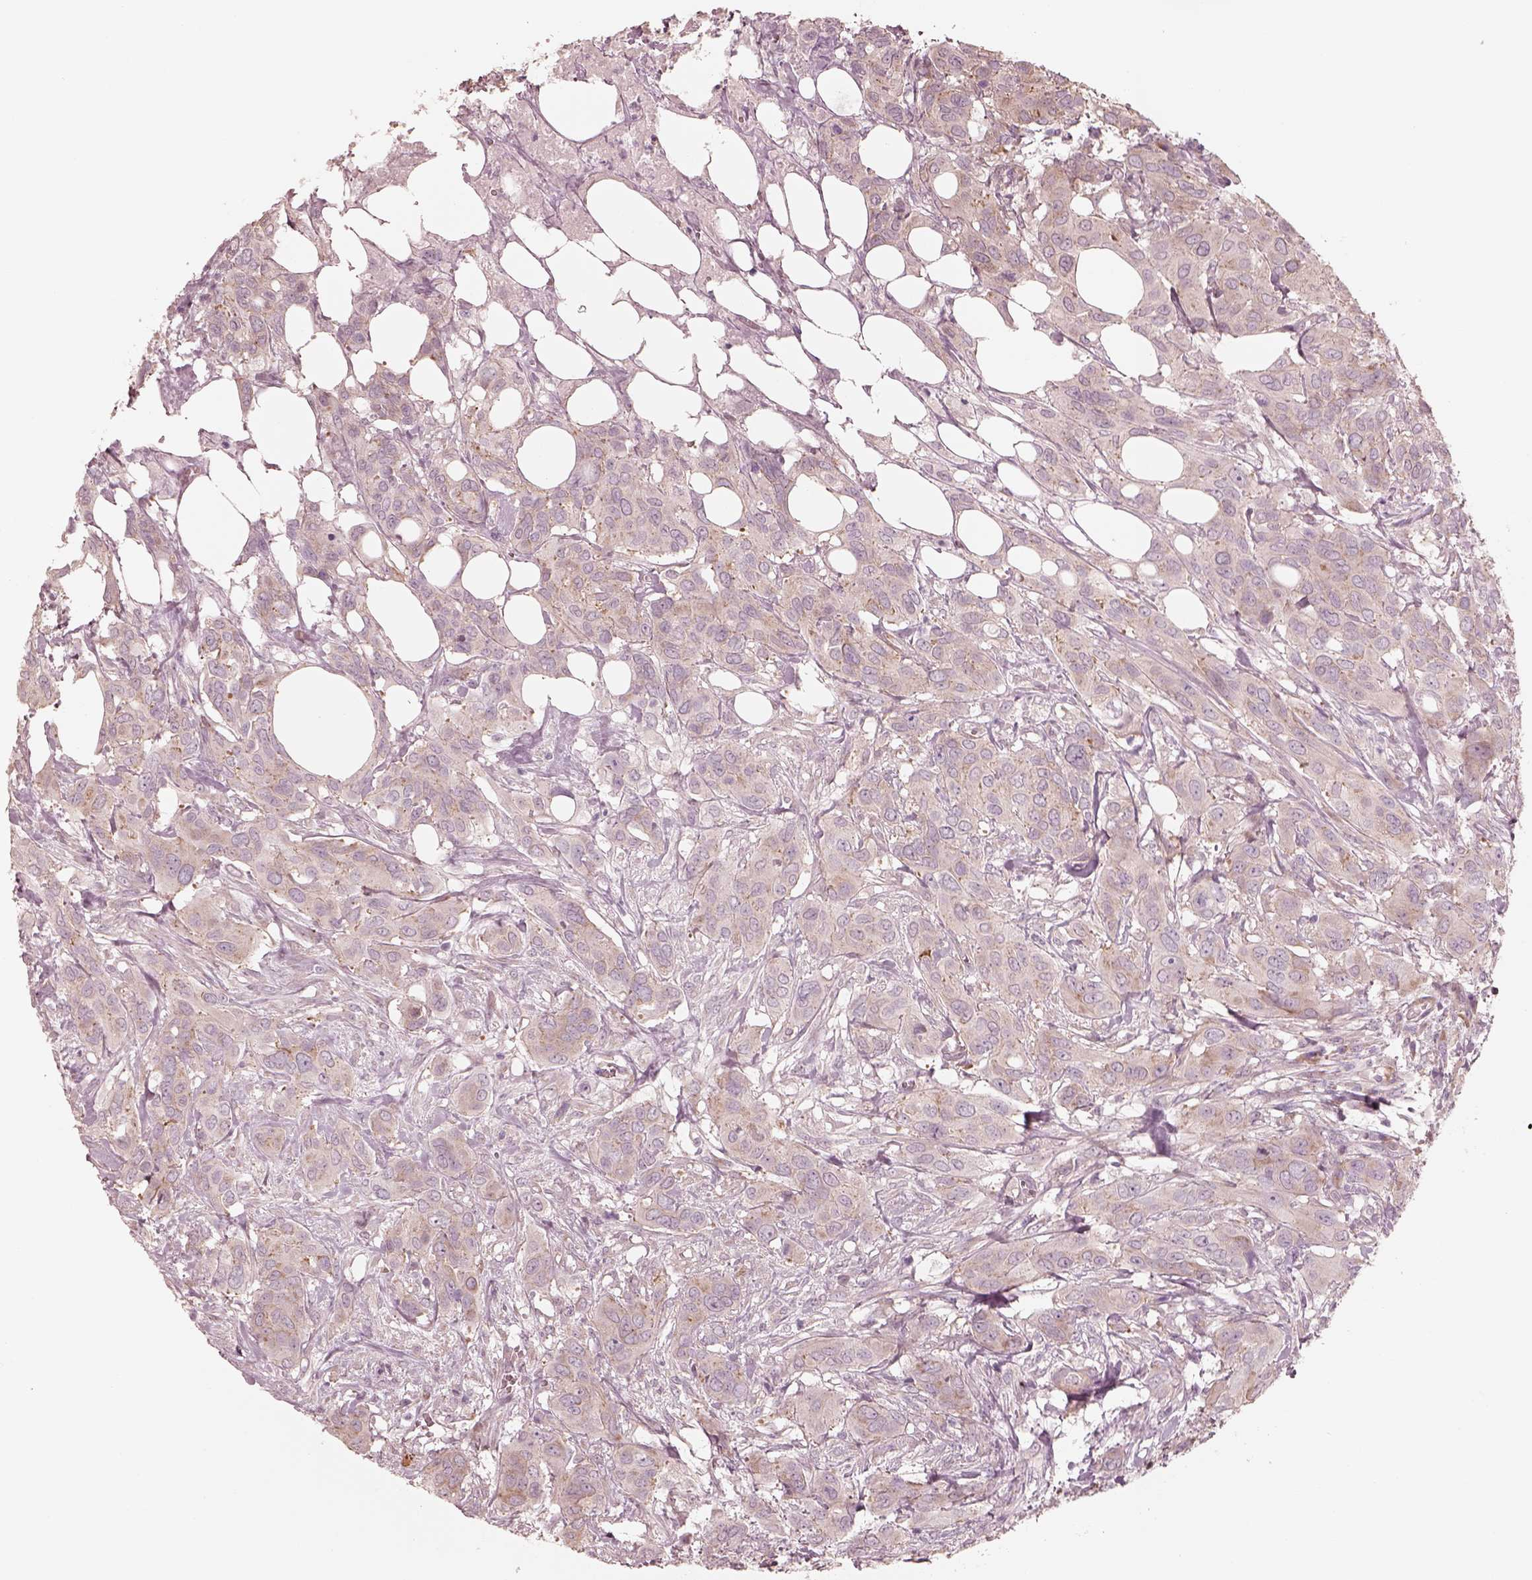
{"staining": {"intensity": "negative", "quantity": "none", "location": "none"}, "tissue": "urothelial cancer", "cell_type": "Tumor cells", "image_type": "cancer", "snomed": [{"axis": "morphology", "description": "Urothelial carcinoma, NOS"}, {"axis": "morphology", "description": "Urothelial carcinoma, High grade"}, {"axis": "topography", "description": "Urinary bladder"}], "caption": "Image shows no significant protein staining in tumor cells of urothelial cancer.", "gene": "RAB3C", "patient": {"sex": "male", "age": 63}}